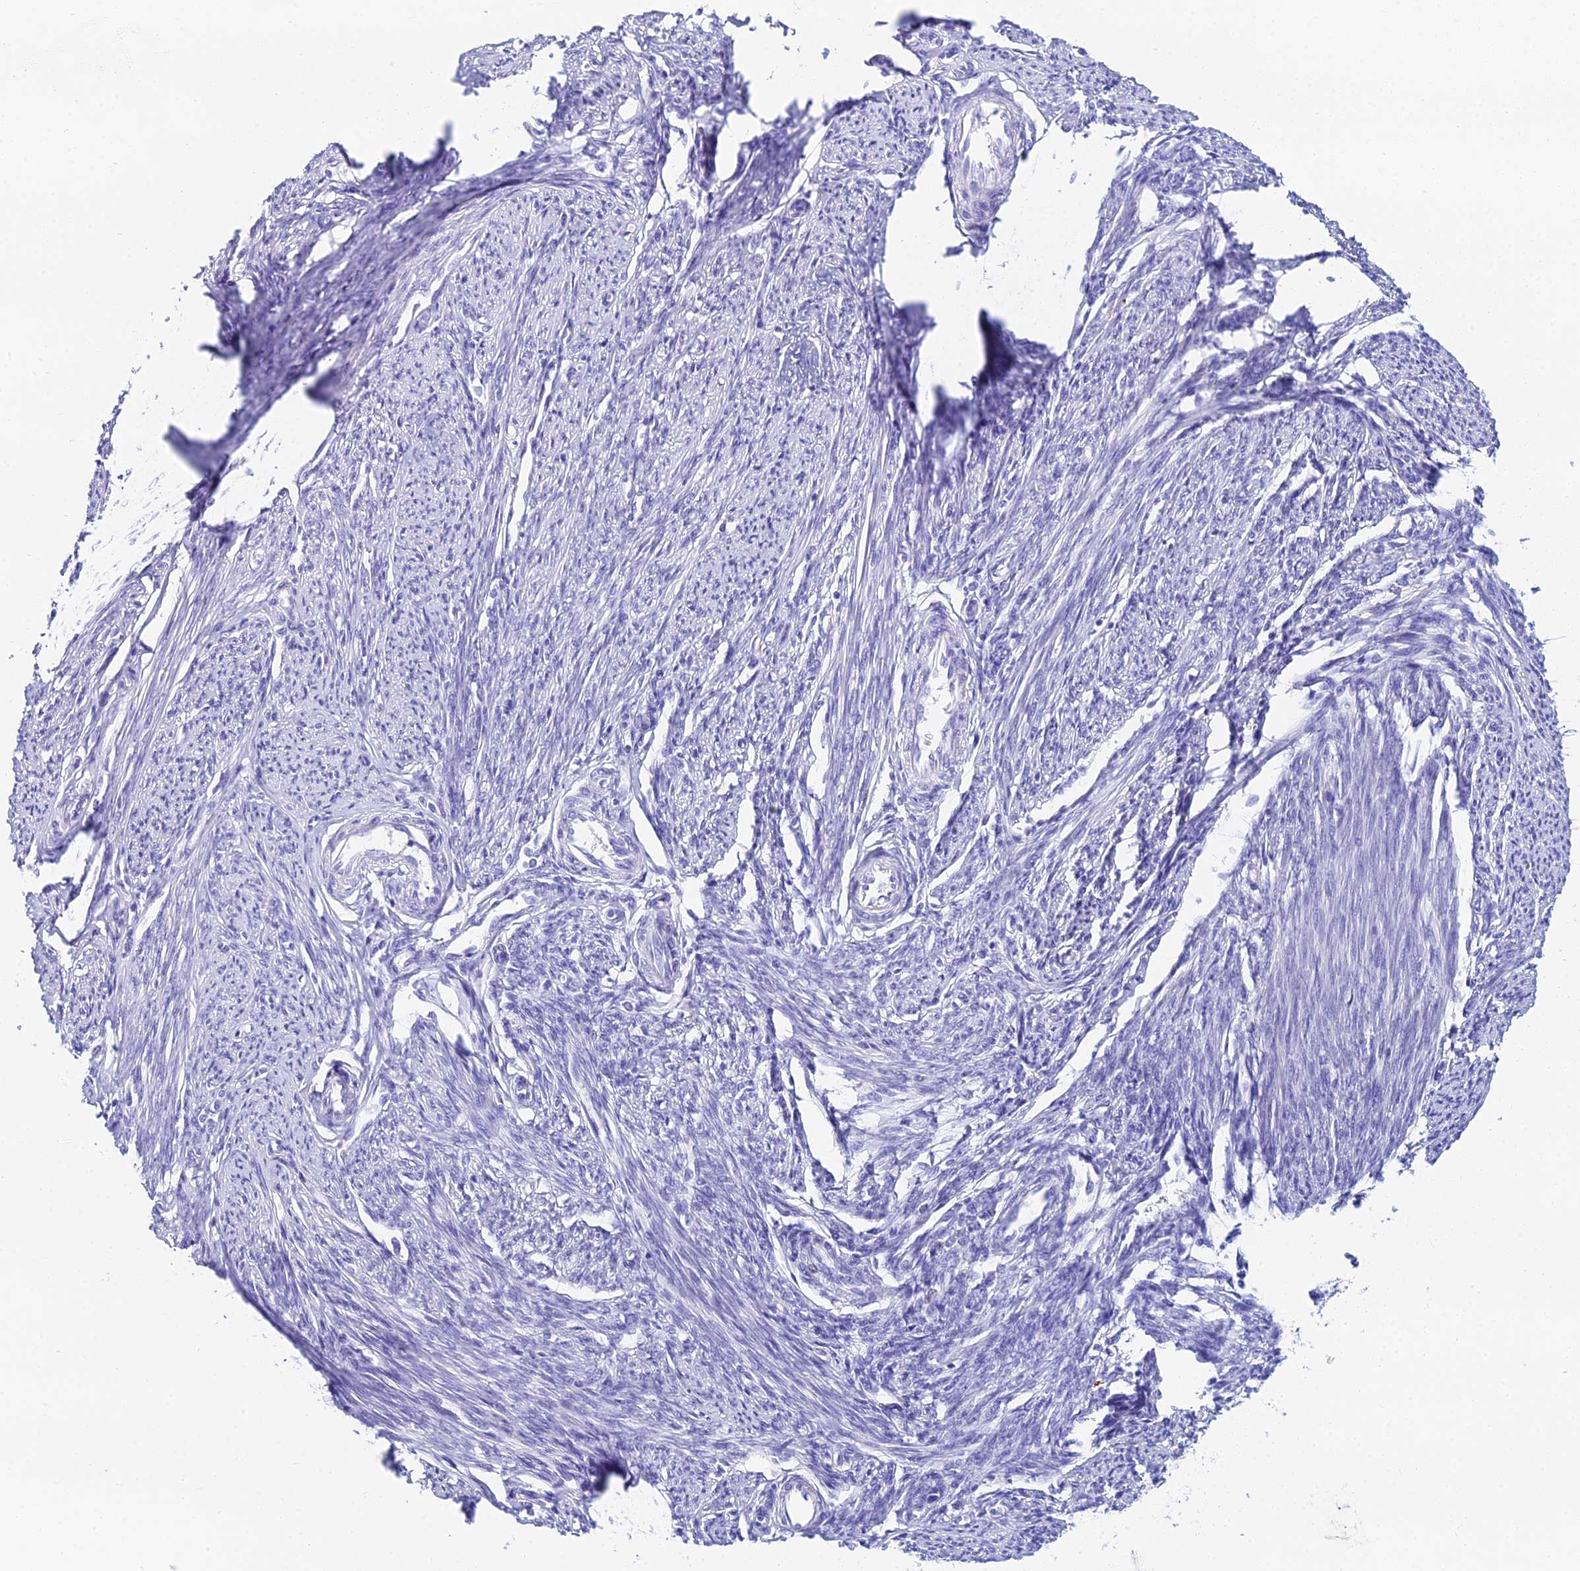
{"staining": {"intensity": "negative", "quantity": "none", "location": "none"}, "tissue": "smooth muscle", "cell_type": "Smooth muscle cells", "image_type": "normal", "snomed": [{"axis": "morphology", "description": "Normal tissue, NOS"}, {"axis": "topography", "description": "Smooth muscle"}, {"axis": "topography", "description": "Uterus"}], "caption": "DAB immunohistochemical staining of benign smooth muscle exhibits no significant expression in smooth muscle cells.", "gene": "HSPA1L", "patient": {"sex": "female", "age": 59}}